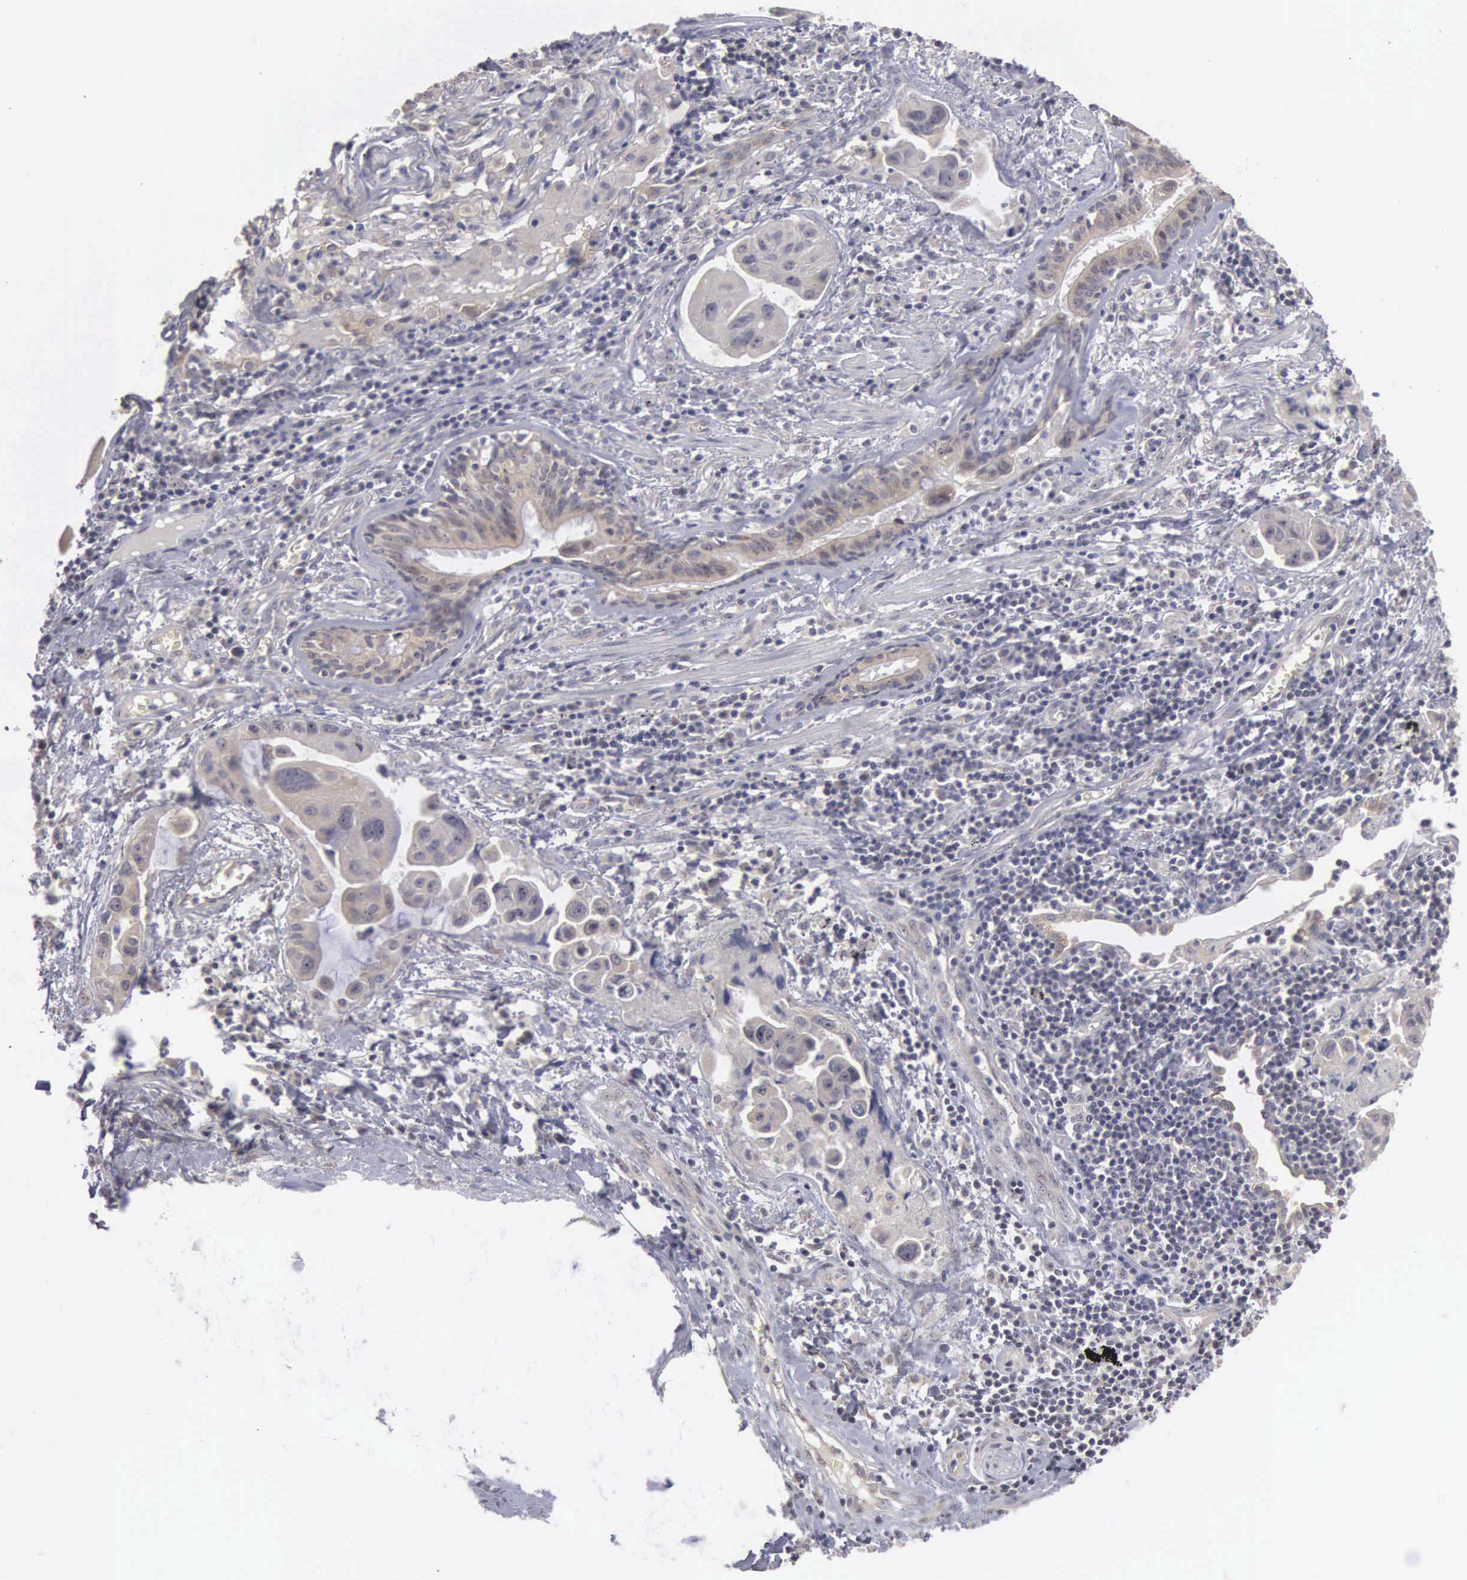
{"staining": {"intensity": "weak", "quantity": "25%-75%", "location": "cytoplasmic/membranous,nuclear"}, "tissue": "lung cancer", "cell_type": "Tumor cells", "image_type": "cancer", "snomed": [{"axis": "morphology", "description": "Adenocarcinoma, NOS"}, {"axis": "topography", "description": "Lung"}], "caption": "Immunohistochemical staining of lung cancer demonstrates weak cytoplasmic/membranous and nuclear protein expression in approximately 25%-75% of tumor cells.", "gene": "AMN", "patient": {"sex": "male", "age": 64}}